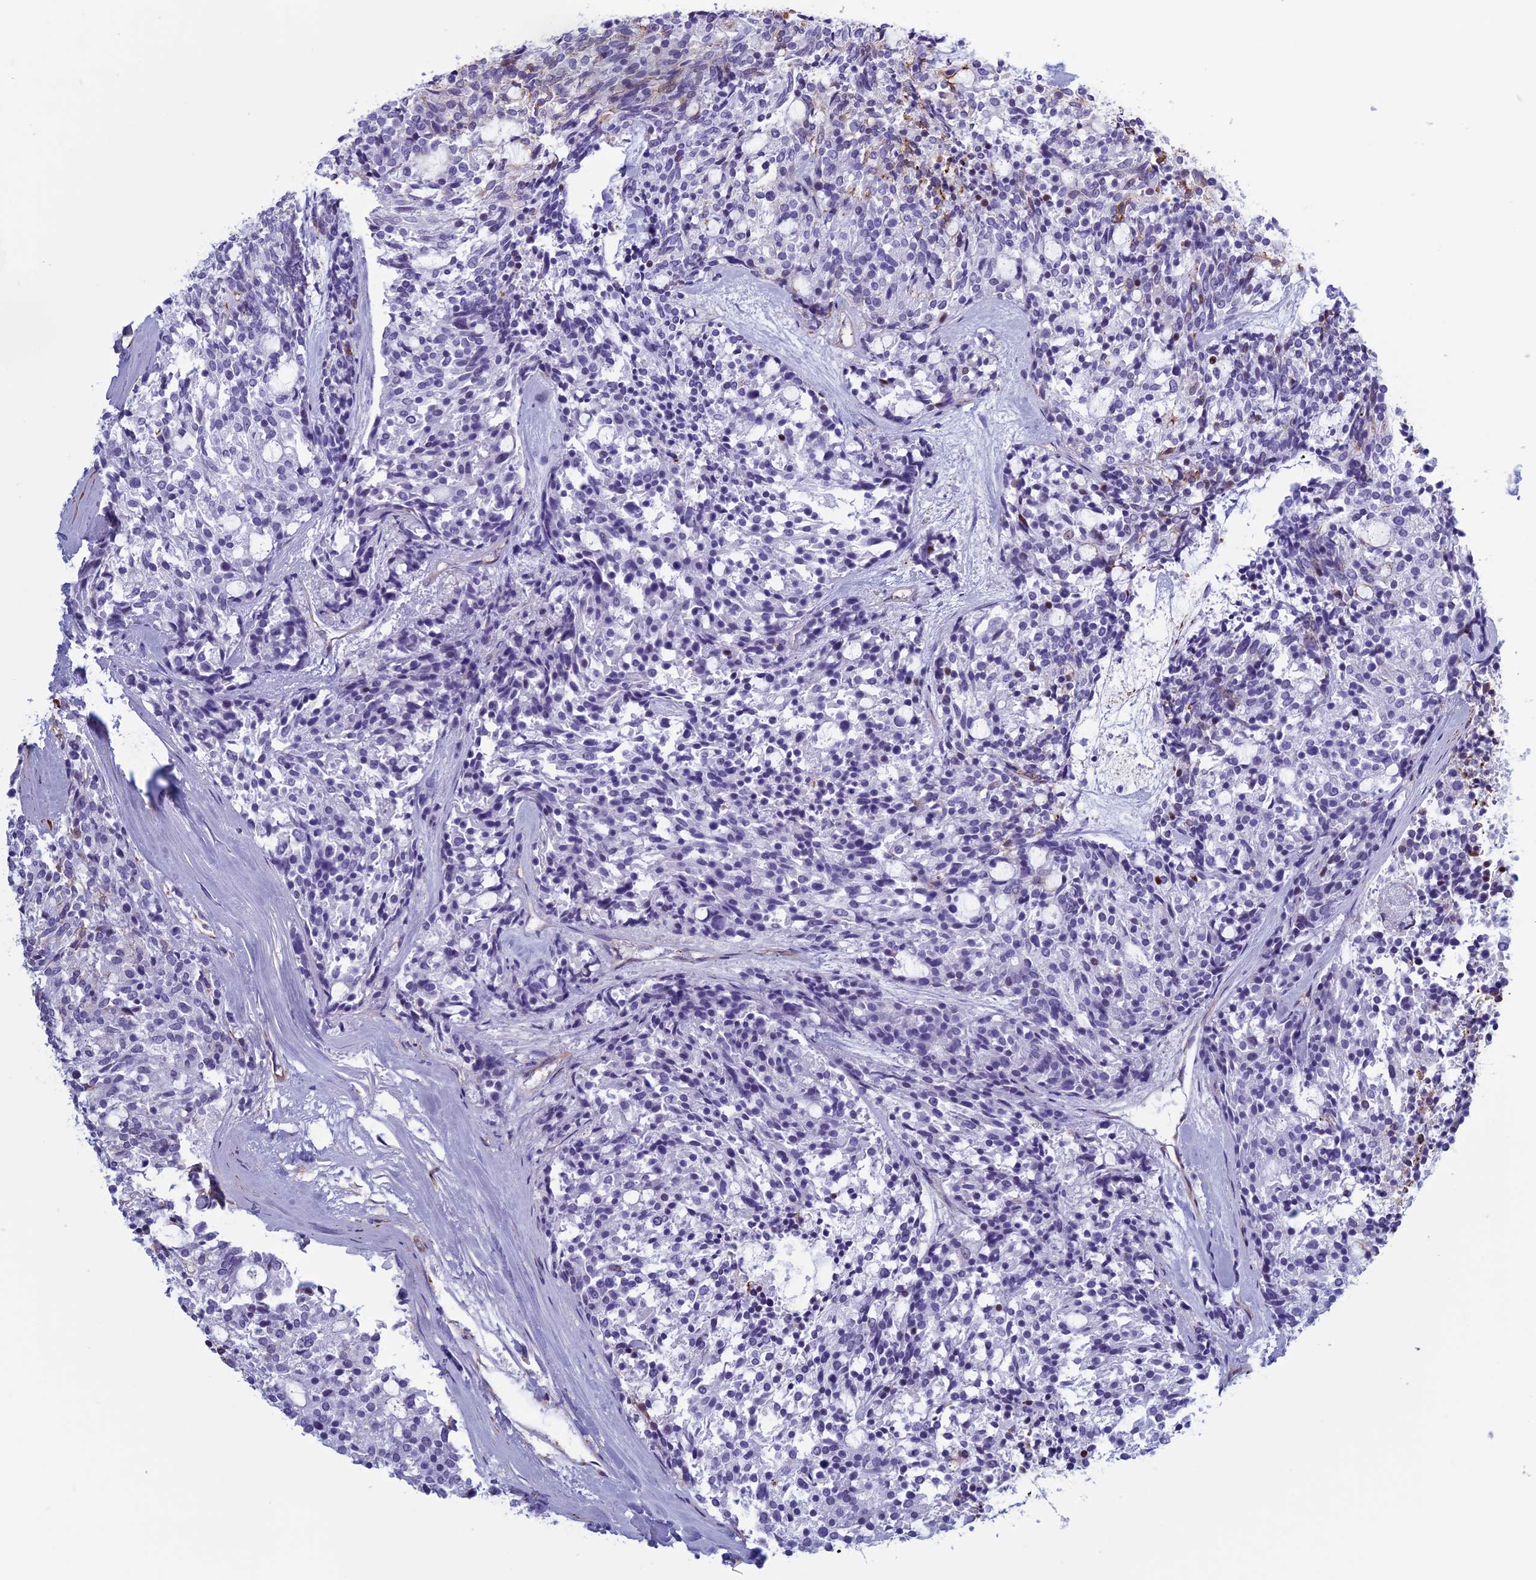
{"staining": {"intensity": "negative", "quantity": "none", "location": "none"}, "tissue": "carcinoid", "cell_type": "Tumor cells", "image_type": "cancer", "snomed": [{"axis": "morphology", "description": "Carcinoid, malignant, NOS"}, {"axis": "topography", "description": "Pancreas"}], "caption": "Micrograph shows no significant protein expression in tumor cells of carcinoid.", "gene": "ANGPTL2", "patient": {"sex": "female", "age": 54}}